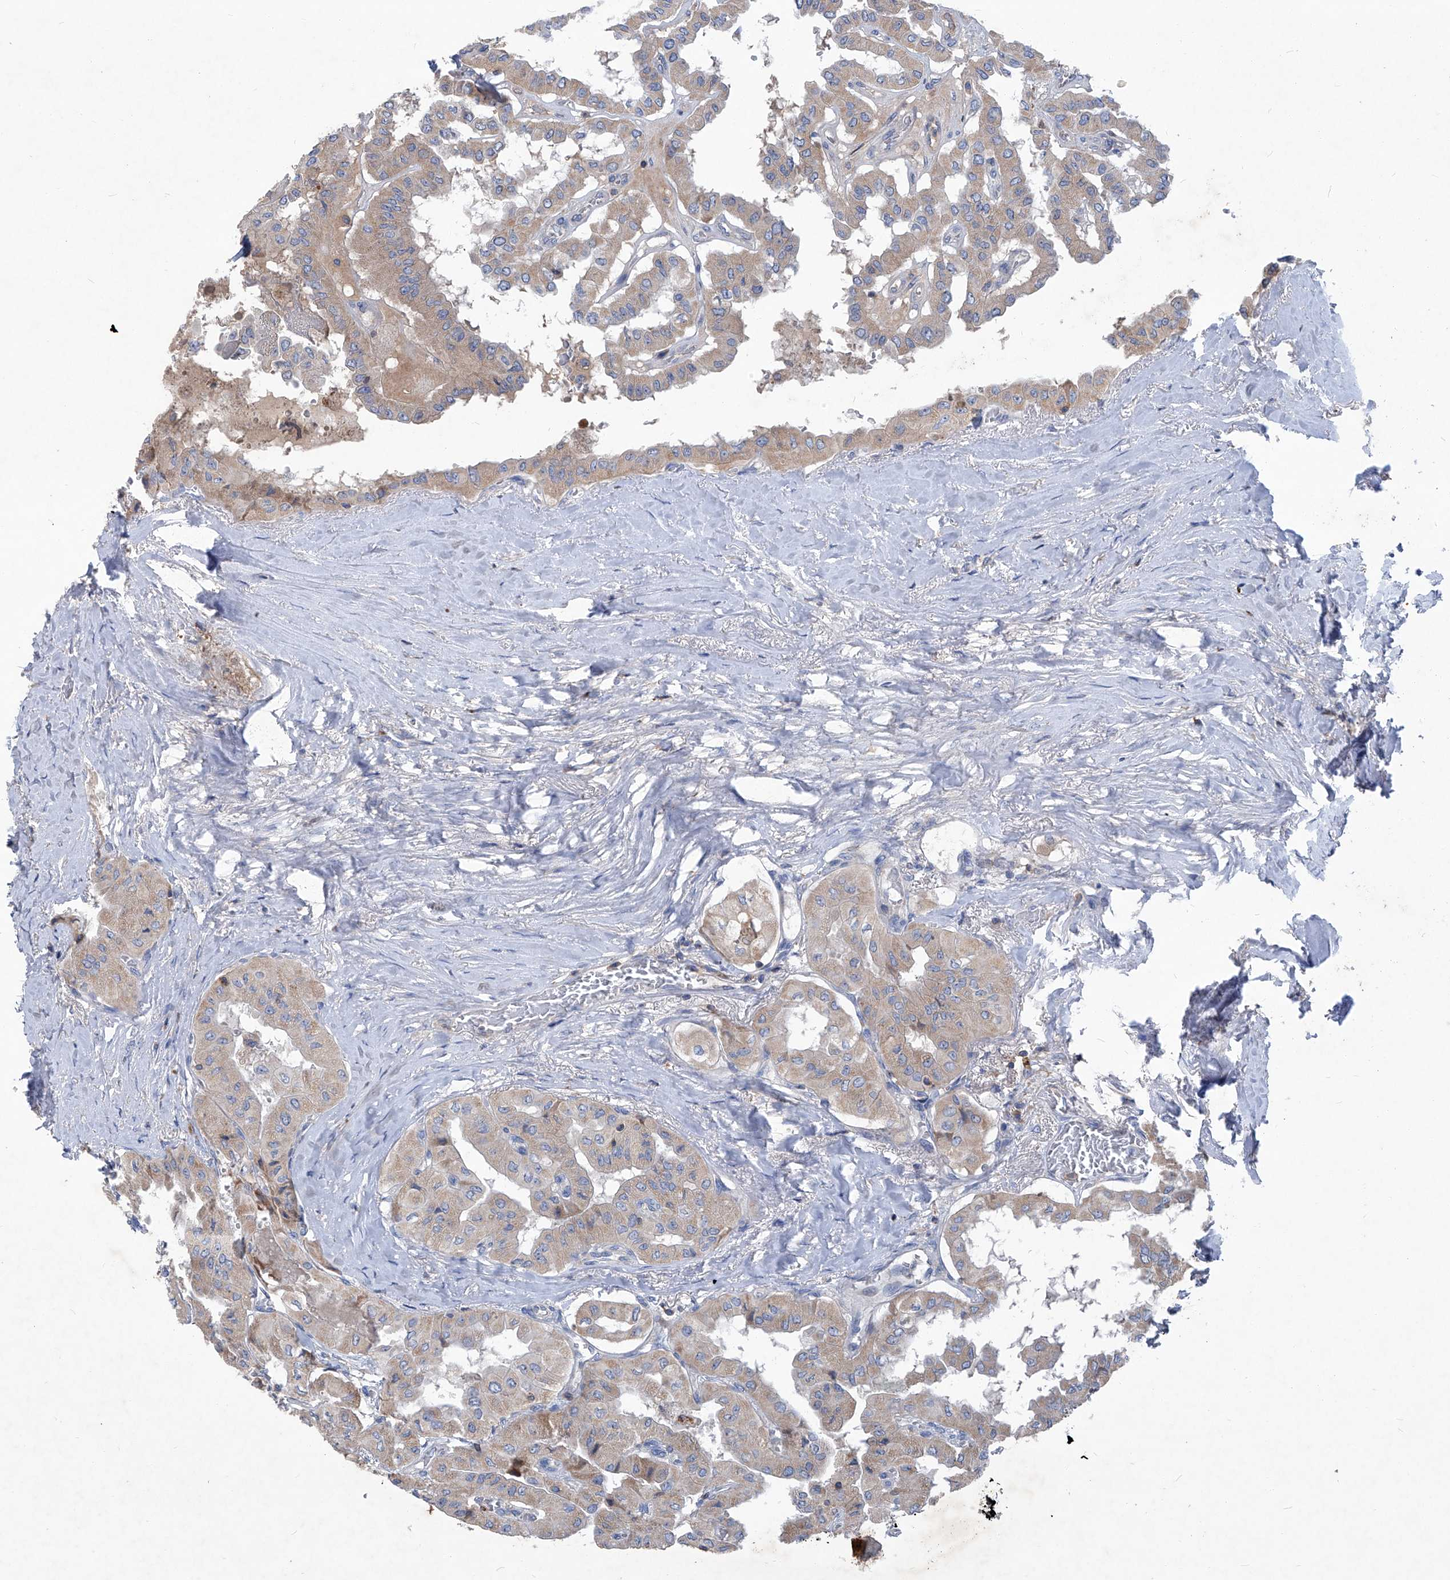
{"staining": {"intensity": "weak", "quantity": ">75%", "location": "cytoplasmic/membranous"}, "tissue": "thyroid cancer", "cell_type": "Tumor cells", "image_type": "cancer", "snomed": [{"axis": "morphology", "description": "Papillary adenocarcinoma, NOS"}, {"axis": "topography", "description": "Thyroid gland"}], "caption": "Immunohistochemistry (IHC) (DAB) staining of thyroid cancer shows weak cytoplasmic/membranous protein positivity in about >75% of tumor cells.", "gene": "EPHA8", "patient": {"sex": "female", "age": 59}}